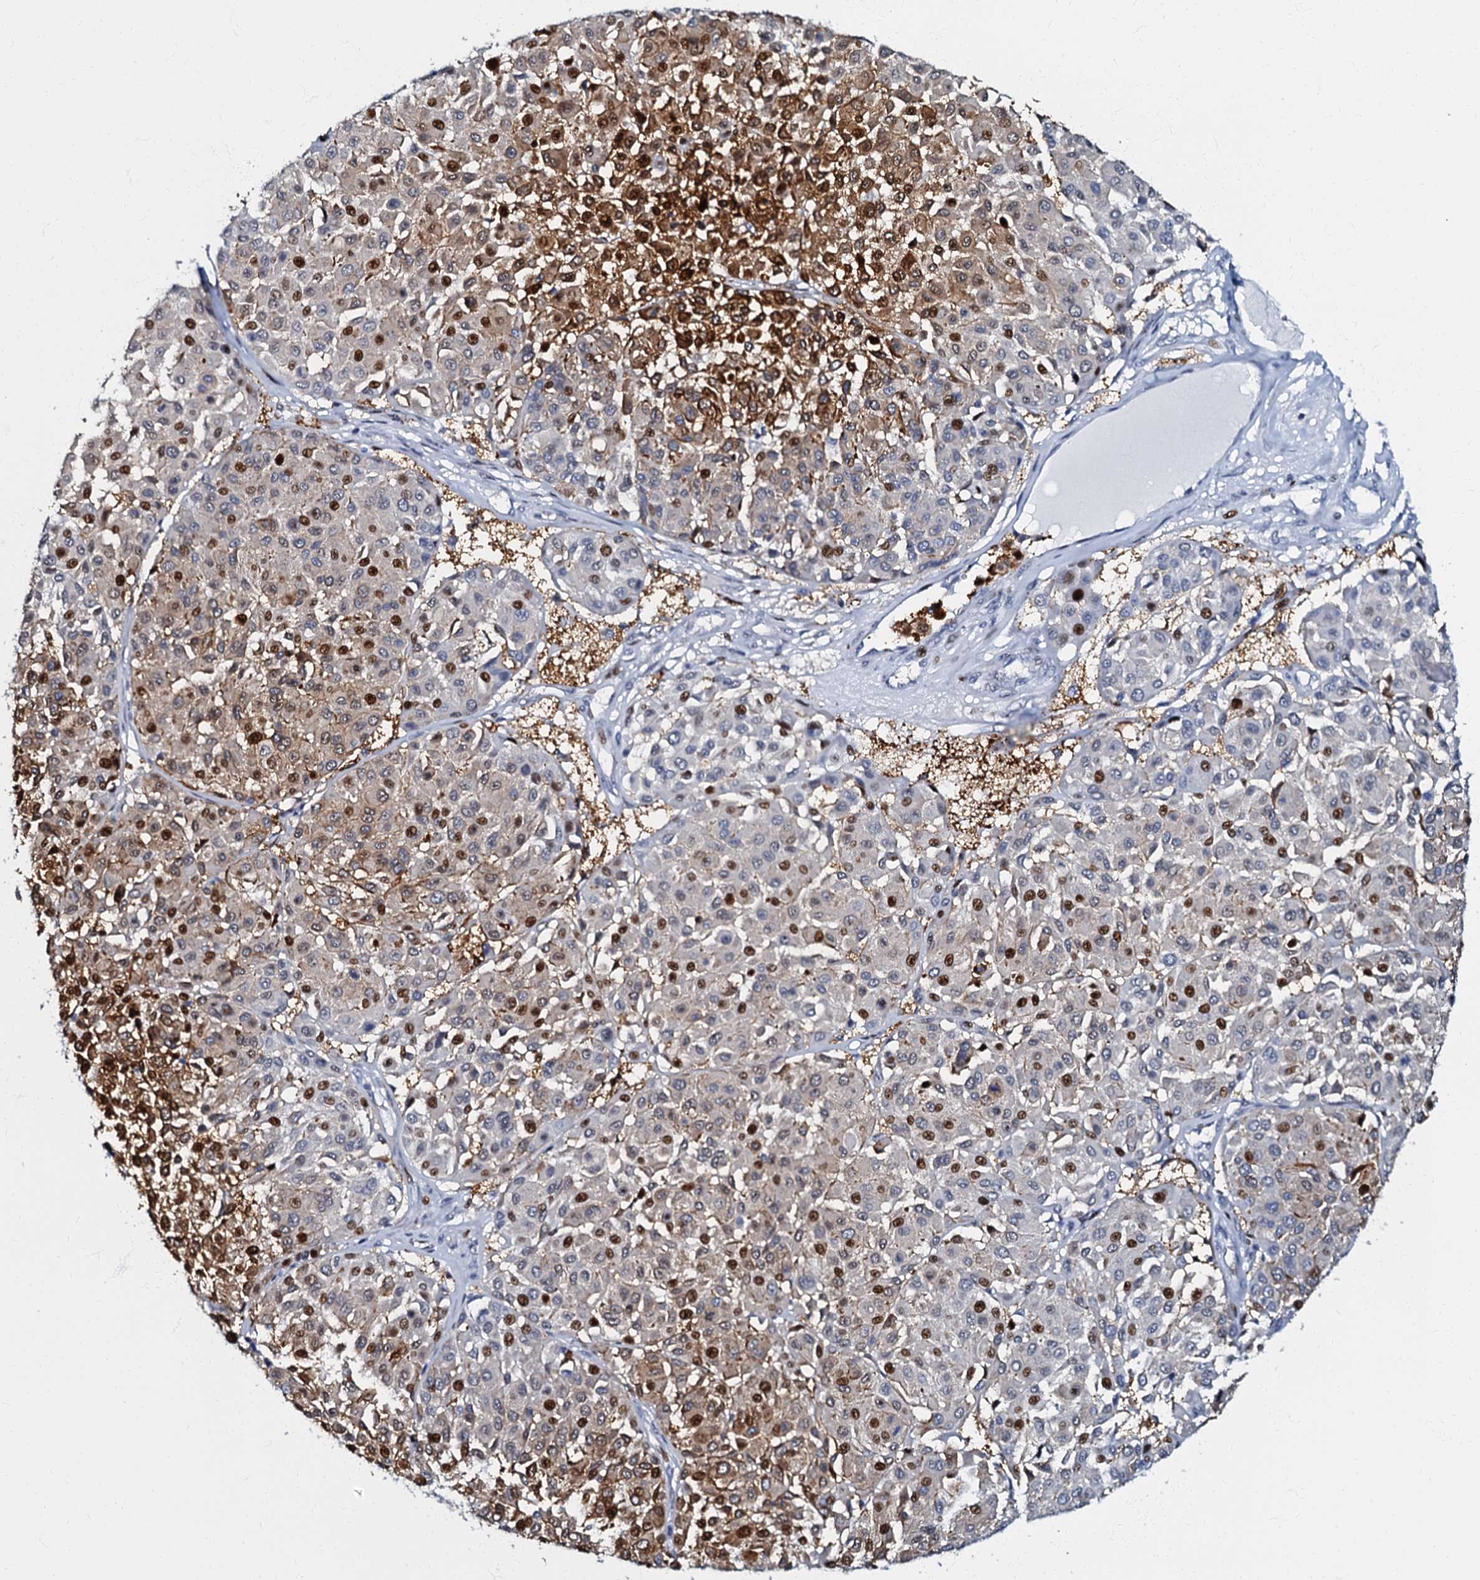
{"staining": {"intensity": "strong", "quantity": "25%-75%", "location": "cytoplasmic/membranous,nuclear"}, "tissue": "melanoma", "cell_type": "Tumor cells", "image_type": "cancer", "snomed": [{"axis": "morphology", "description": "Malignant melanoma, Metastatic site"}, {"axis": "topography", "description": "Soft tissue"}], "caption": "Approximately 25%-75% of tumor cells in human melanoma show strong cytoplasmic/membranous and nuclear protein expression as visualized by brown immunohistochemical staining.", "gene": "MFSD5", "patient": {"sex": "male", "age": 41}}